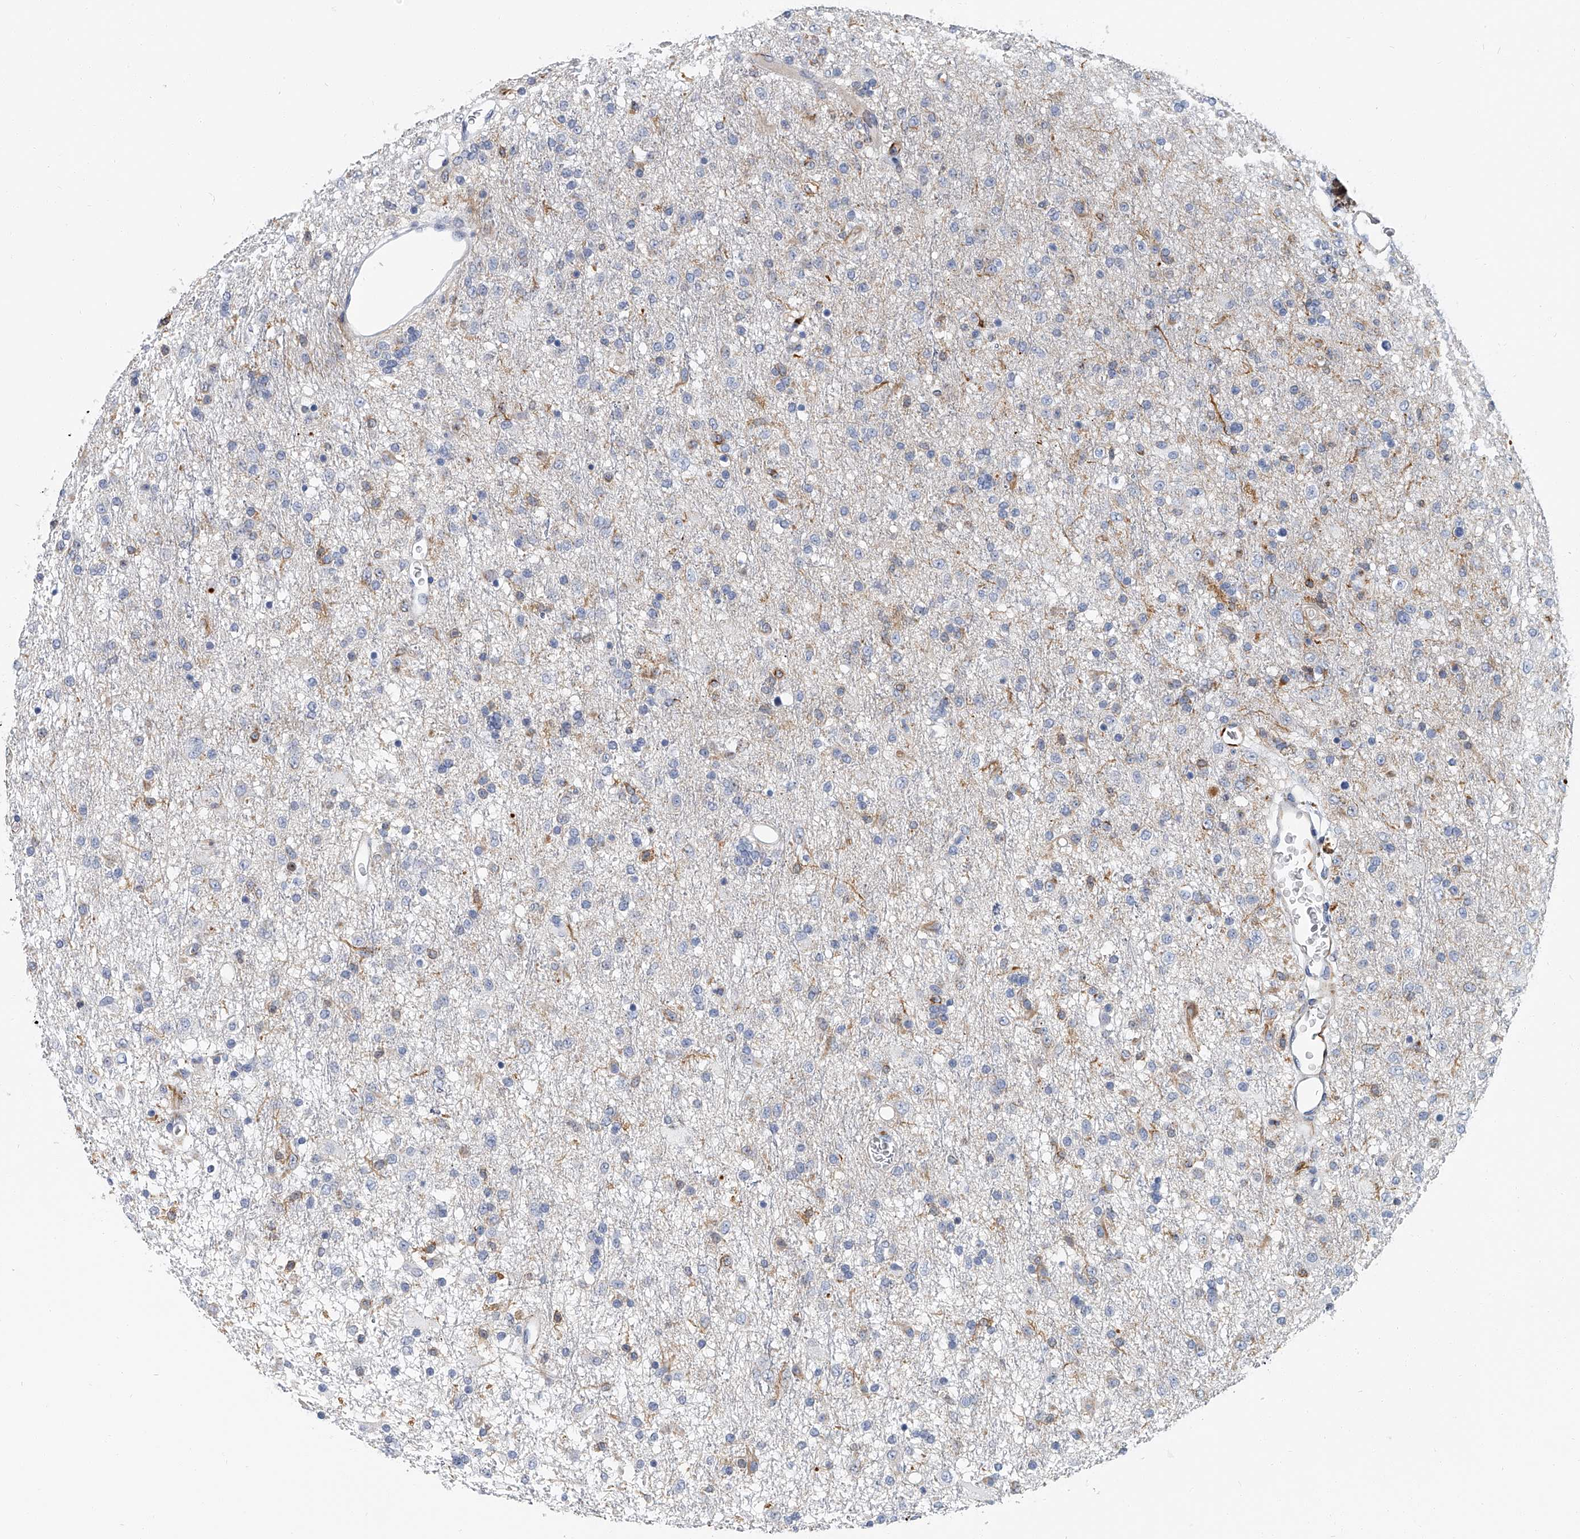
{"staining": {"intensity": "weak", "quantity": "<25%", "location": "cytoplasmic/membranous"}, "tissue": "glioma", "cell_type": "Tumor cells", "image_type": "cancer", "snomed": [{"axis": "morphology", "description": "Glioma, malignant, Low grade"}, {"axis": "topography", "description": "Brain"}], "caption": "Immunohistochemistry (IHC) image of glioma stained for a protein (brown), which exhibits no expression in tumor cells. (DAB IHC with hematoxylin counter stain).", "gene": "KIRREL1", "patient": {"sex": "male", "age": 65}}